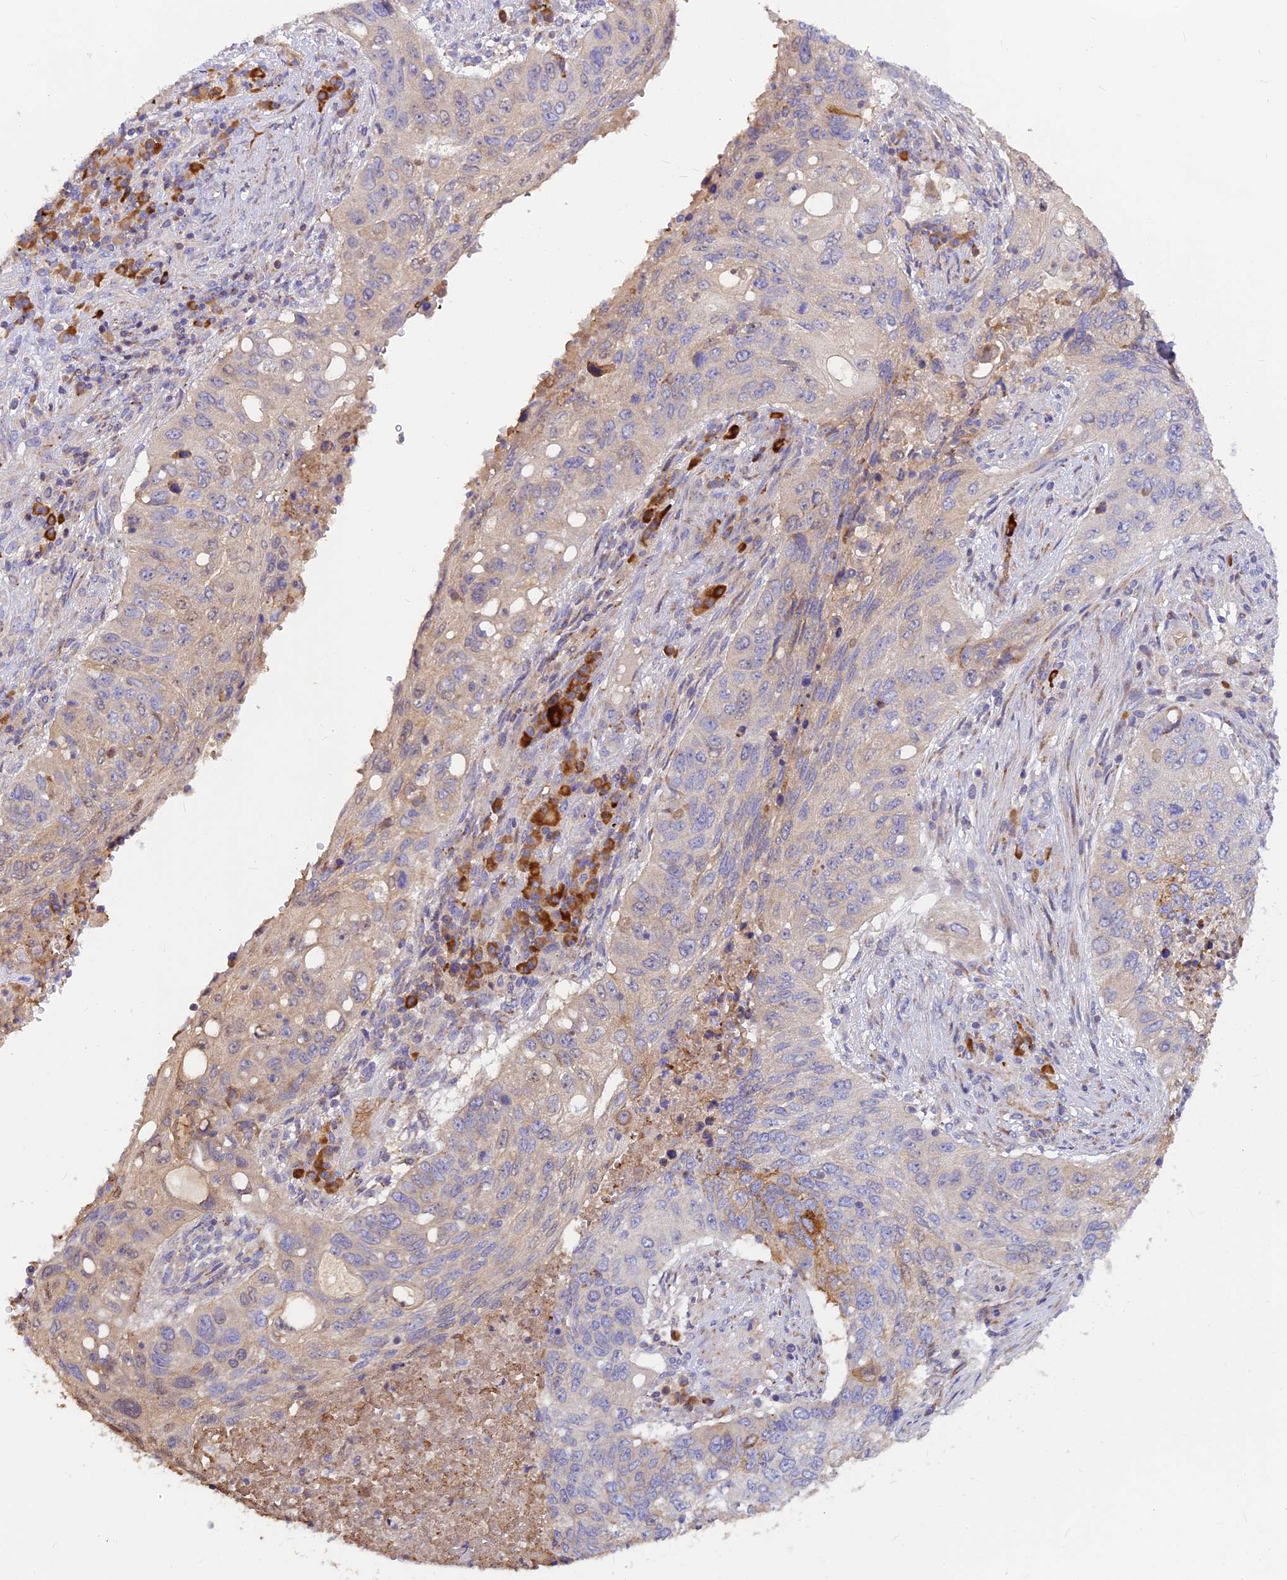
{"staining": {"intensity": "weak", "quantity": "<25%", "location": "cytoplasmic/membranous"}, "tissue": "lung cancer", "cell_type": "Tumor cells", "image_type": "cancer", "snomed": [{"axis": "morphology", "description": "Squamous cell carcinoma, NOS"}, {"axis": "topography", "description": "Lung"}], "caption": "Immunohistochemistry (IHC) micrograph of lung cancer (squamous cell carcinoma) stained for a protein (brown), which demonstrates no positivity in tumor cells.", "gene": "DENND2D", "patient": {"sex": "female", "age": 63}}